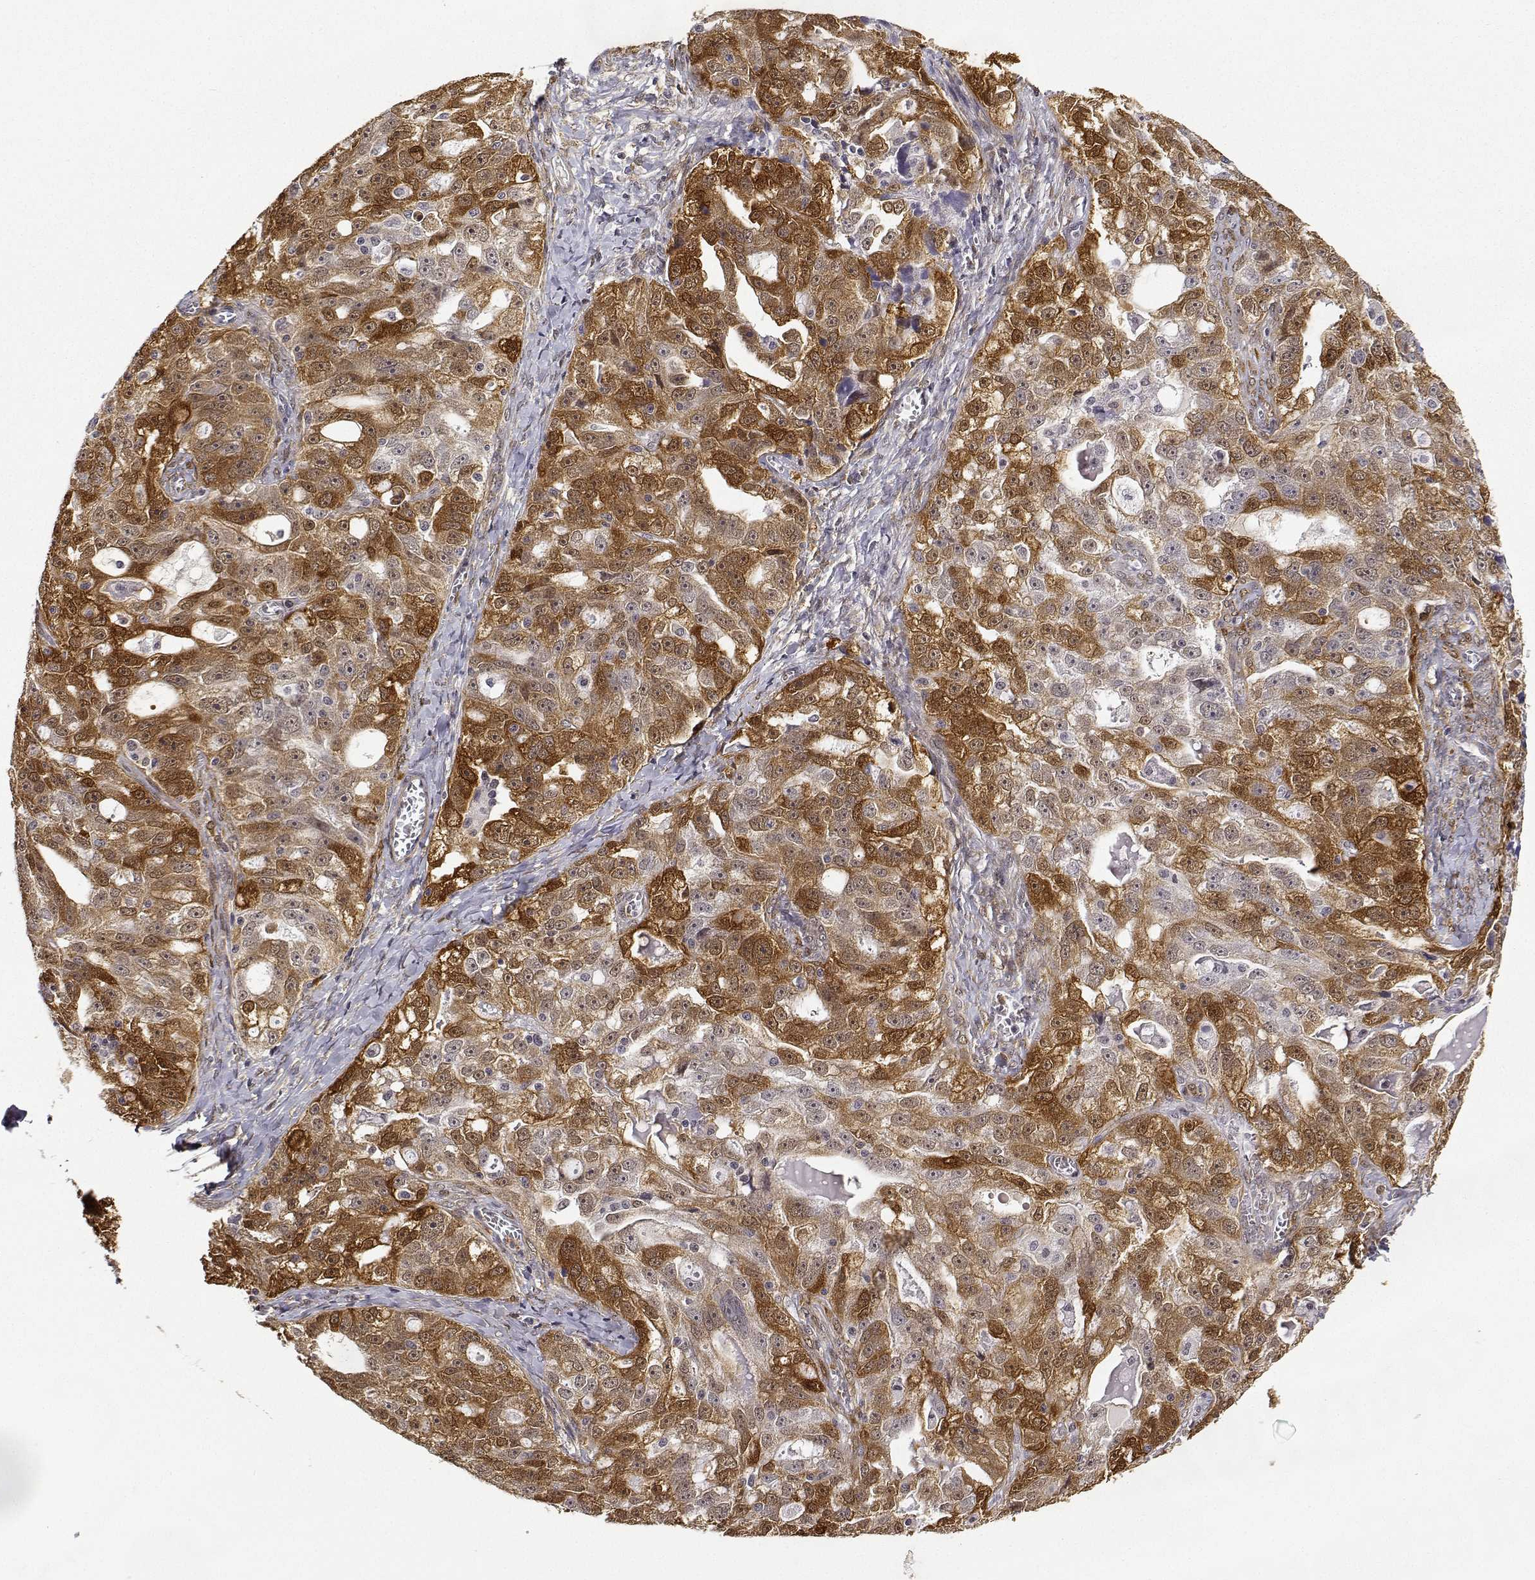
{"staining": {"intensity": "moderate", "quantity": ">75%", "location": "cytoplasmic/membranous"}, "tissue": "ovarian cancer", "cell_type": "Tumor cells", "image_type": "cancer", "snomed": [{"axis": "morphology", "description": "Cystadenocarcinoma, serous, NOS"}, {"axis": "topography", "description": "Ovary"}], "caption": "A brown stain labels moderate cytoplasmic/membranous expression of a protein in human ovarian serous cystadenocarcinoma tumor cells.", "gene": "PHGDH", "patient": {"sex": "female", "age": 51}}